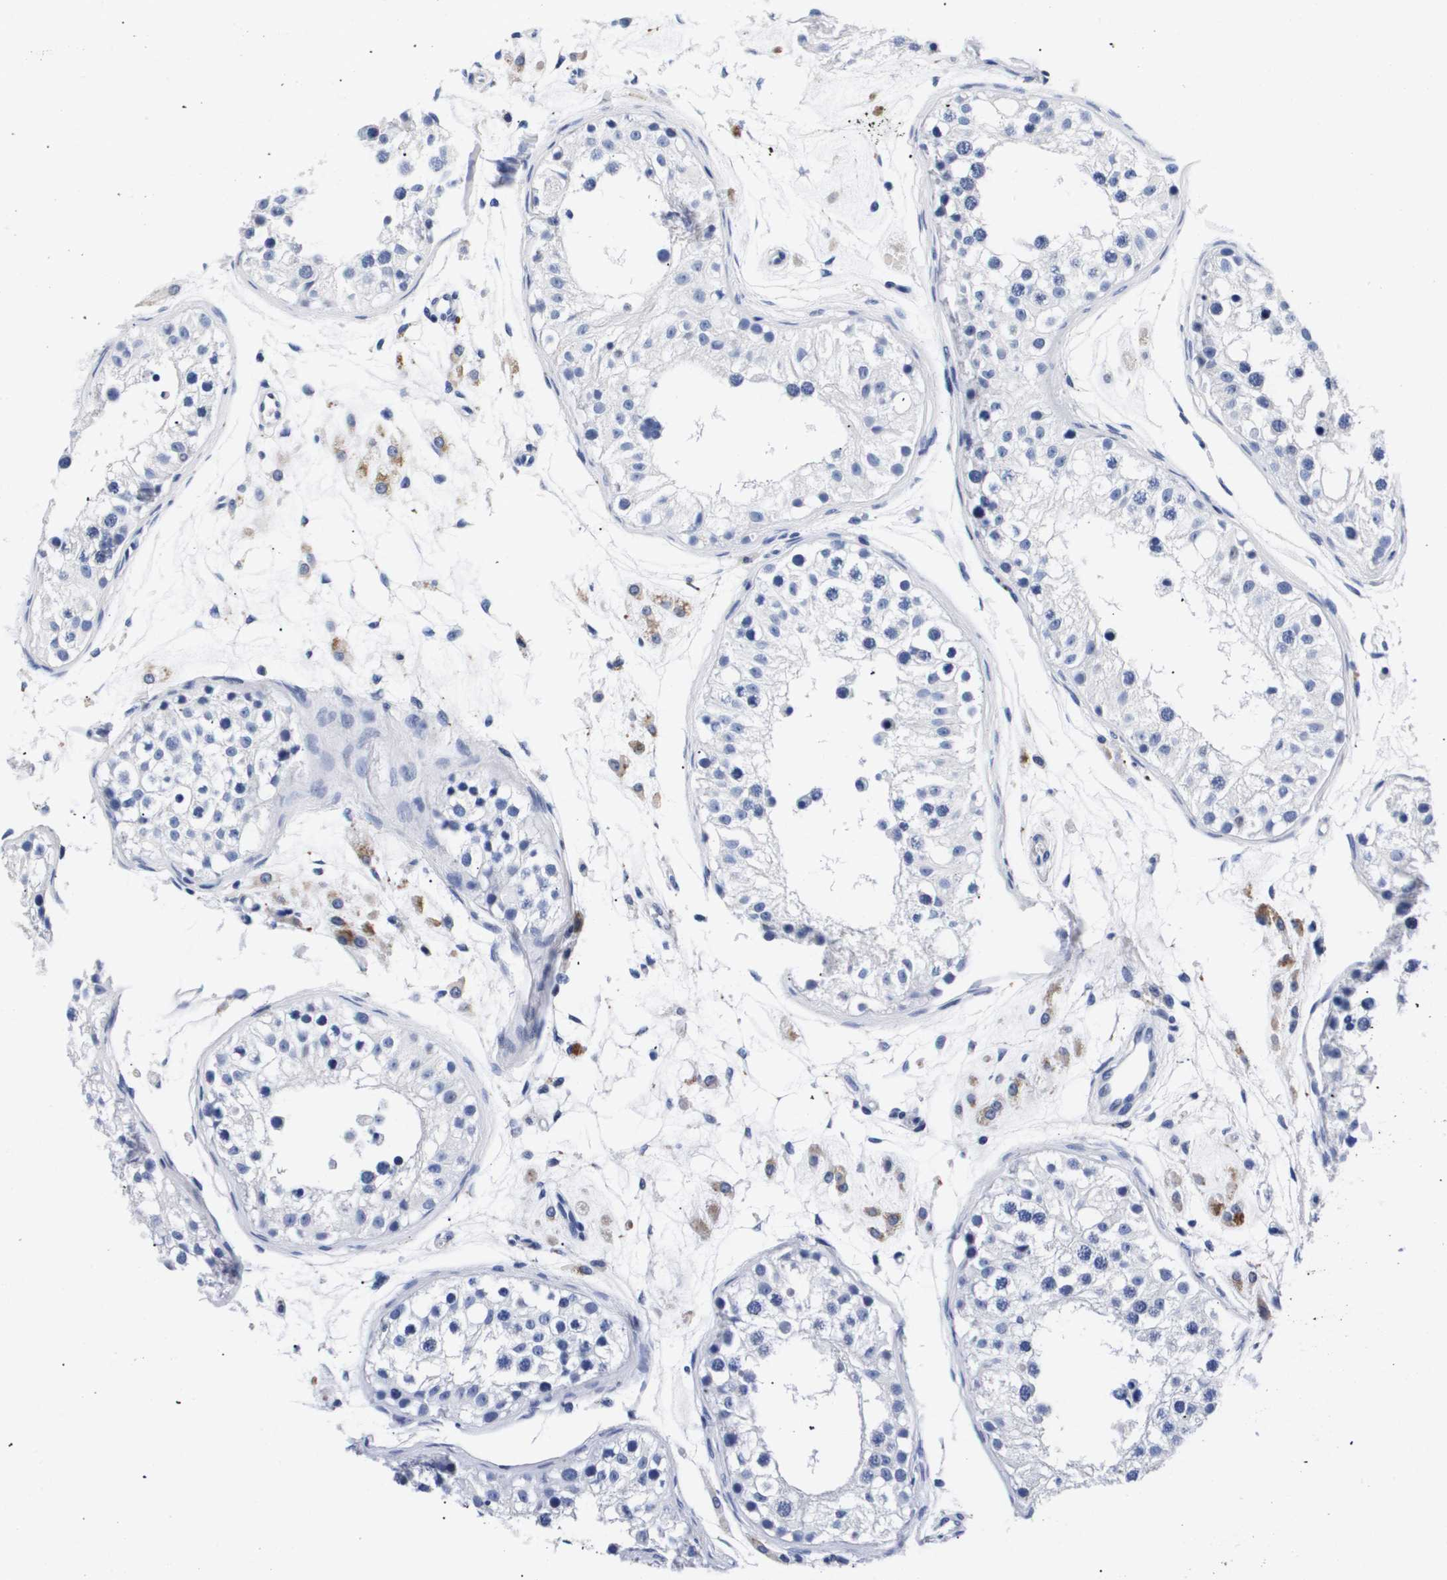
{"staining": {"intensity": "negative", "quantity": "none", "location": "none"}, "tissue": "testis", "cell_type": "Cells in seminiferous ducts", "image_type": "normal", "snomed": [{"axis": "morphology", "description": "Normal tissue, NOS"}, {"axis": "morphology", "description": "Adenocarcinoma, metastatic, NOS"}, {"axis": "topography", "description": "Testis"}], "caption": "The immunohistochemistry (IHC) histopathology image has no significant expression in cells in seminiferous ducts of testis.", "gene": "ATP6V0A4", "patient": {"sex": "male", "age": 26}}